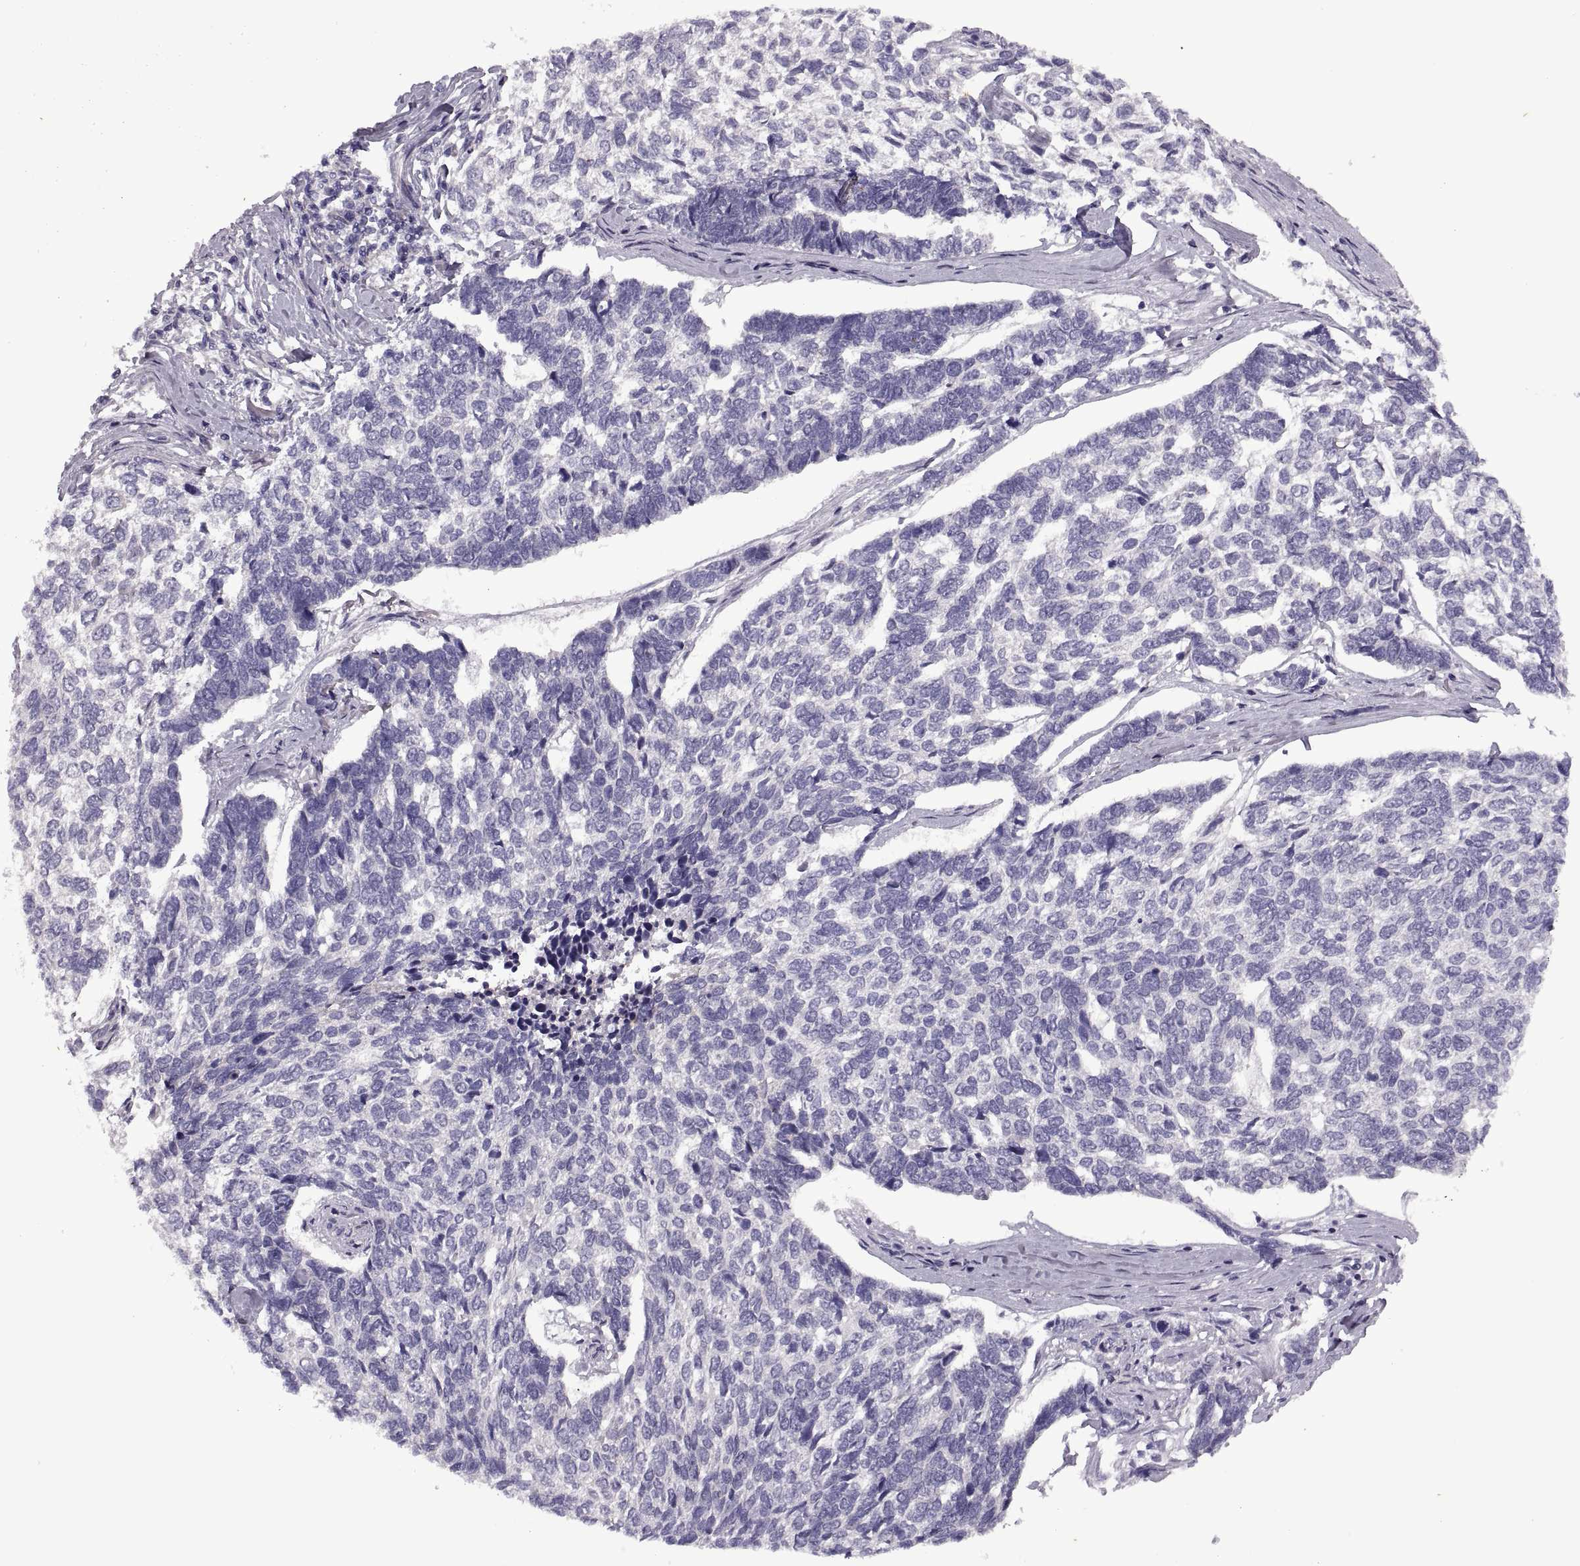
{"staining": {"intensity": "negative", "quantity": "none", "location": "none"}, "tissue": "skin cancer", "cell_type": "Tumor cells", "image_type": "cancer", "snomed": [{"axis": "morphology", "description": "Basal cell carcinoma"}, {"axis": "topography", "description": "Skin"}], "caption": "Image shows no significant protein positivity in tumor cells of skin cancer.", "gene": "RIPK4", "patient": {"sex": "female", "age": 65}}